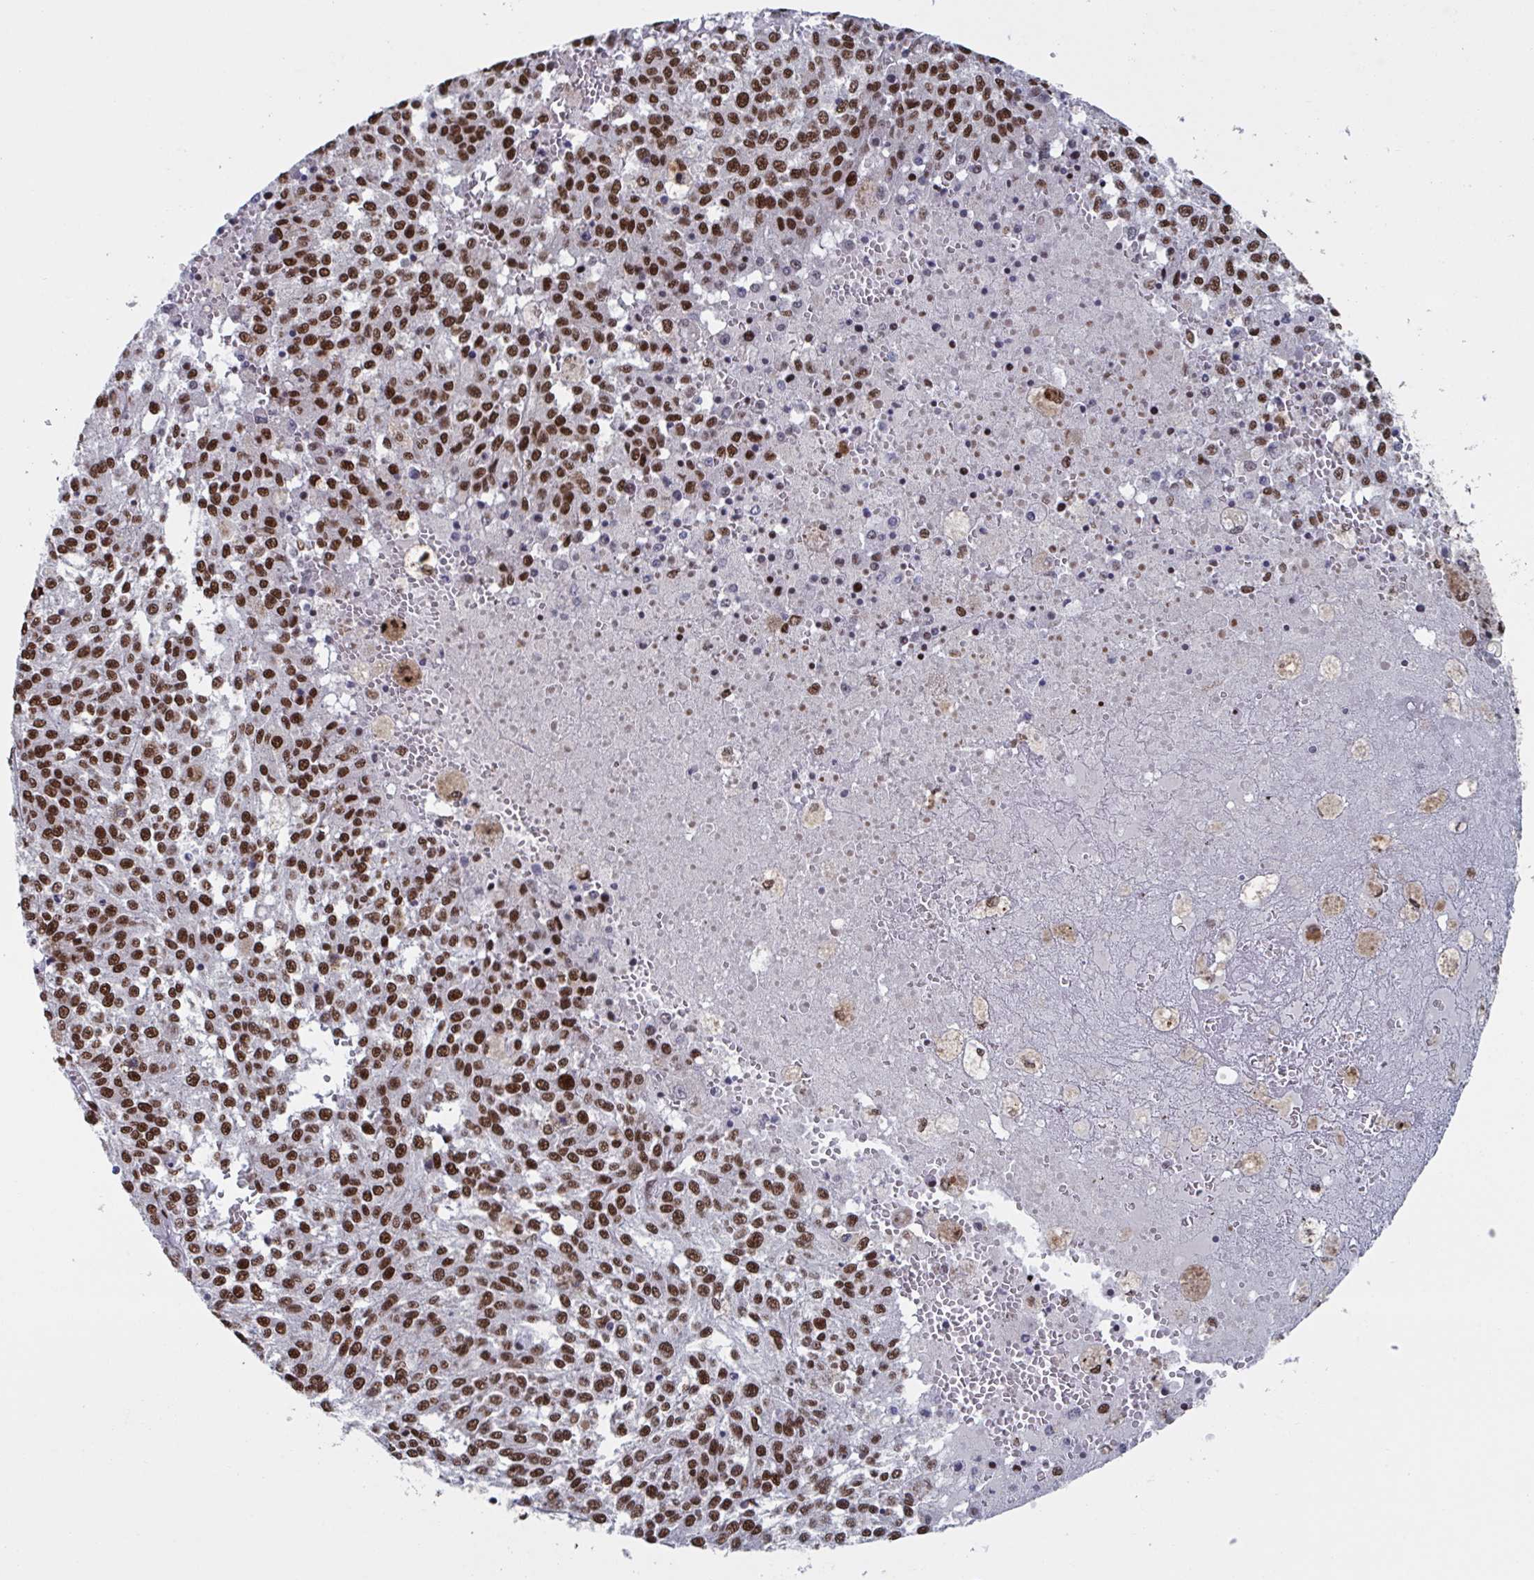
{"staining": {"intensity": "strong", "quantity": ">75%", "location": "nuclear"}, "tissue": "melanoma", "cell_type": "Tumor cells", "image_type": "cancer", "snomed": [{"axis": "morphology", "description": "Malignant melanoma, Metastatic site"}, {"axis": "topography", "description": "Lymph node"}], "caption": "Protein staining of melanoma tissue shows strong nuclear positivity in about >75% of tumor cells.", "gene": "ZNF607", "patient": {"sex": "female", "age": 64}}